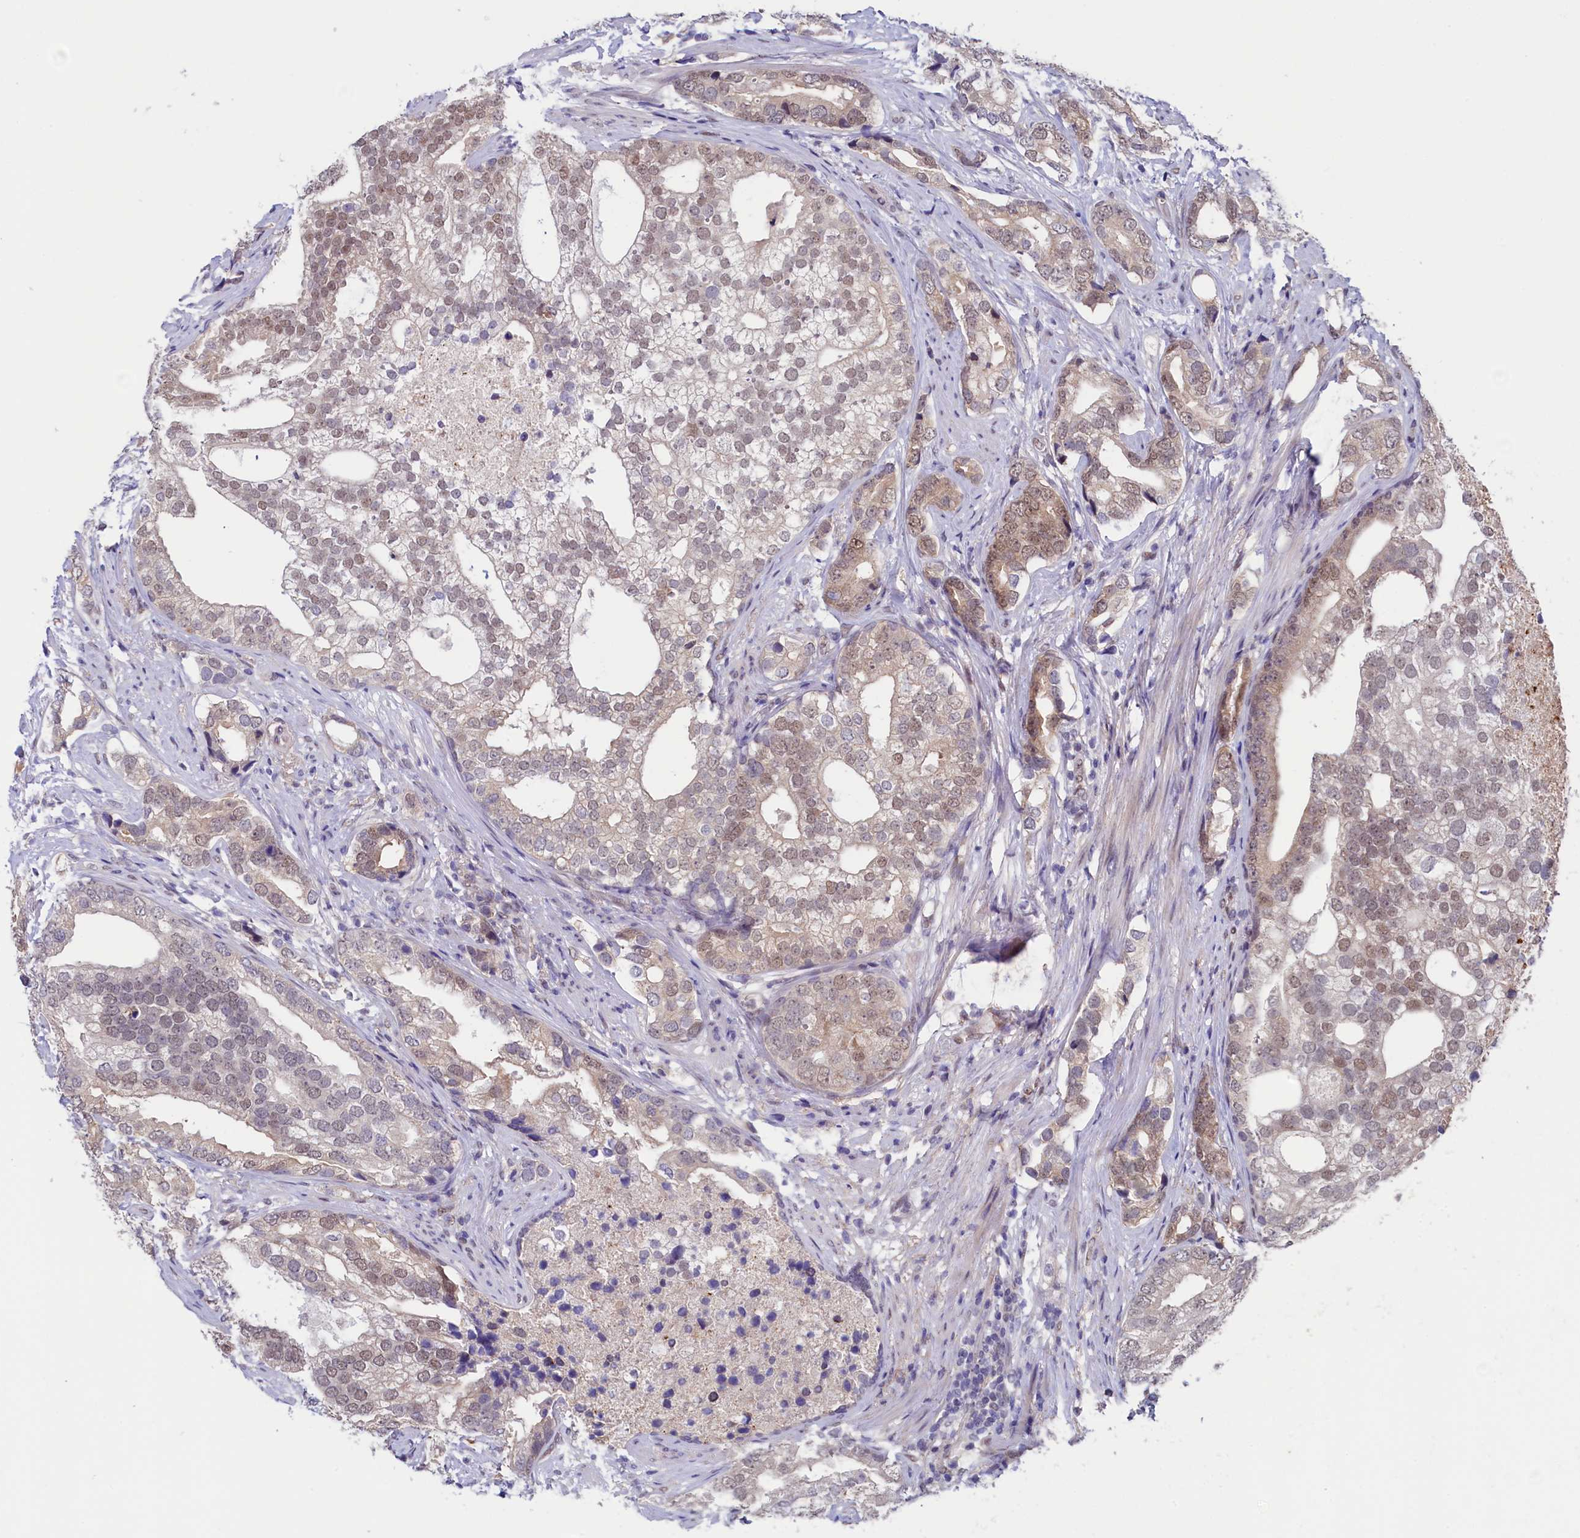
{"staining": {"intensity": "moderate", "quantity": "25%-75%", "location": "nuclear"}, "tissue": "prostate cancer", "cell_type": "Tumor cells", "image_type": "cancer", "snomed": [{"axis": "morphology", "description": "Adenocarcinoma, High grade"}, {"axis": "topography", "description": "Prostate"}], "caption": "Immunohistochemistry photomicrograph of prostate adenocarcinoma (high-grade) stained for a protein (brown), which shows medium levels of moderate nuclear positivity in approximately 25%-75% of tumor cells.", "gene": "FLYWCH2", "patient": {"sex": "male", "age": 75}}